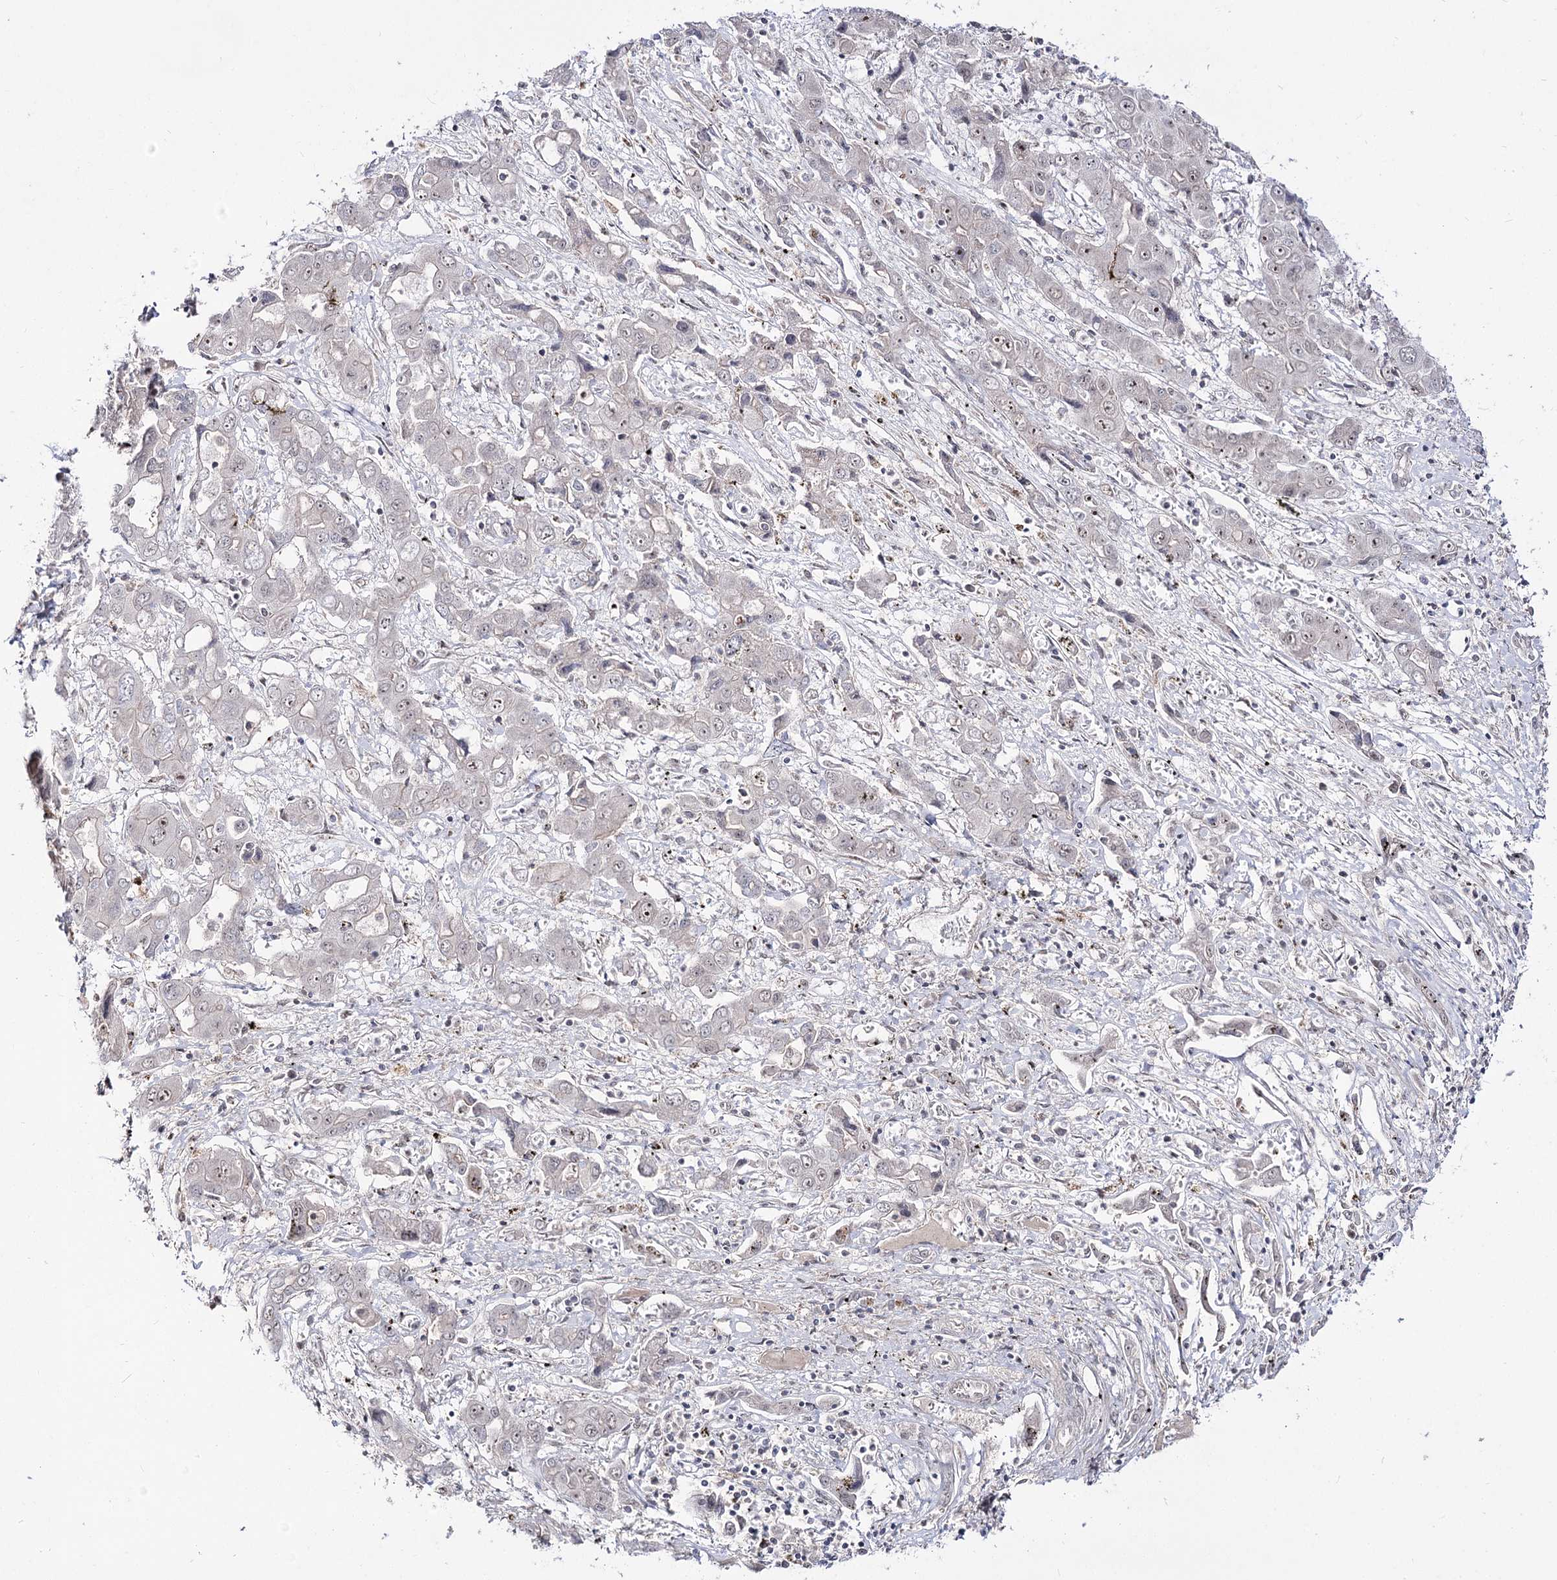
{"staining": {"intensity": "weak", "quantity": "<25%", "location": "nuclear"}, "tissue": "liver cancer", "cell_type": "Tumor cells", "image_type": "cancer", "snomed": [{"axis": "morphology", "description": "Cholangiocarcinoma"}, {"axis": "topography", "description": "Liver"}], "caption": "Immunohistochemistry (IHC) histopathology image of liver cancer stained for a protein (brown), which displays no expression in tumor cells.", "gene": "RRP9", "patient": {"sex": "male", "age": 67}}